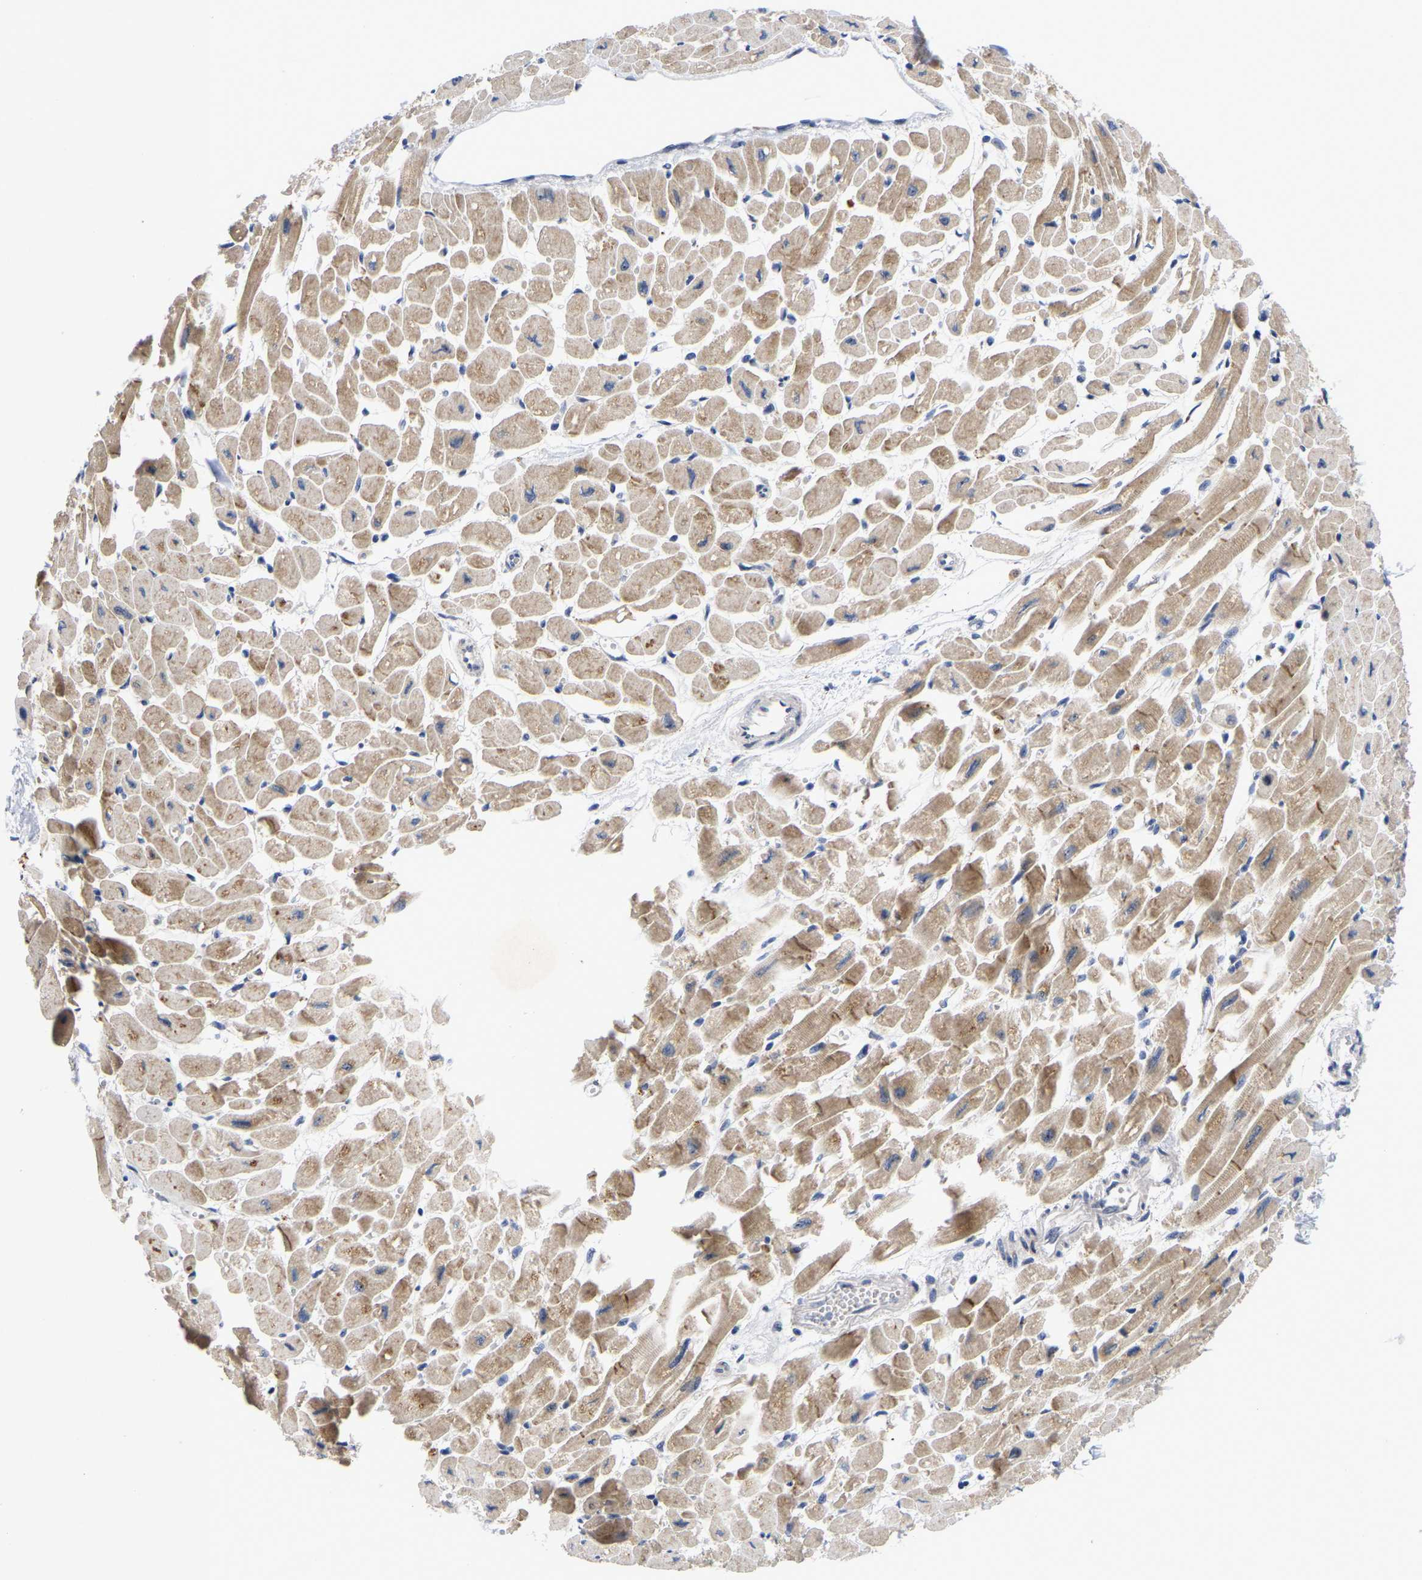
{"staining": {"intensity": "moderate", "quantity": ">75%", "location": "cytoplasmic/membranous"}, "tissue": "heart muscle", "cell_type": "Cardiomyocytes", "image_type": "normal", "snomed": [{"axis": "morphology", "description": "Normal tissue, NOS"}, {"axis": "topography", "description": "Heart"}], "caption": "DAB (3,3'-diaminobenzidine) immunohistochemical staining of benign human heart muscle demonstrates moderate cytoplasmic/membranous protein staining in approximately >75% of cardiomyocytes. (Stains: DAB (3,3'-diaminobenzidine) in brown, nuclei in blue, Microscopy: brightfield microscopy at high magnification).", "gene": "NLE1", "patient": {"sex": "female", "age": 54}}